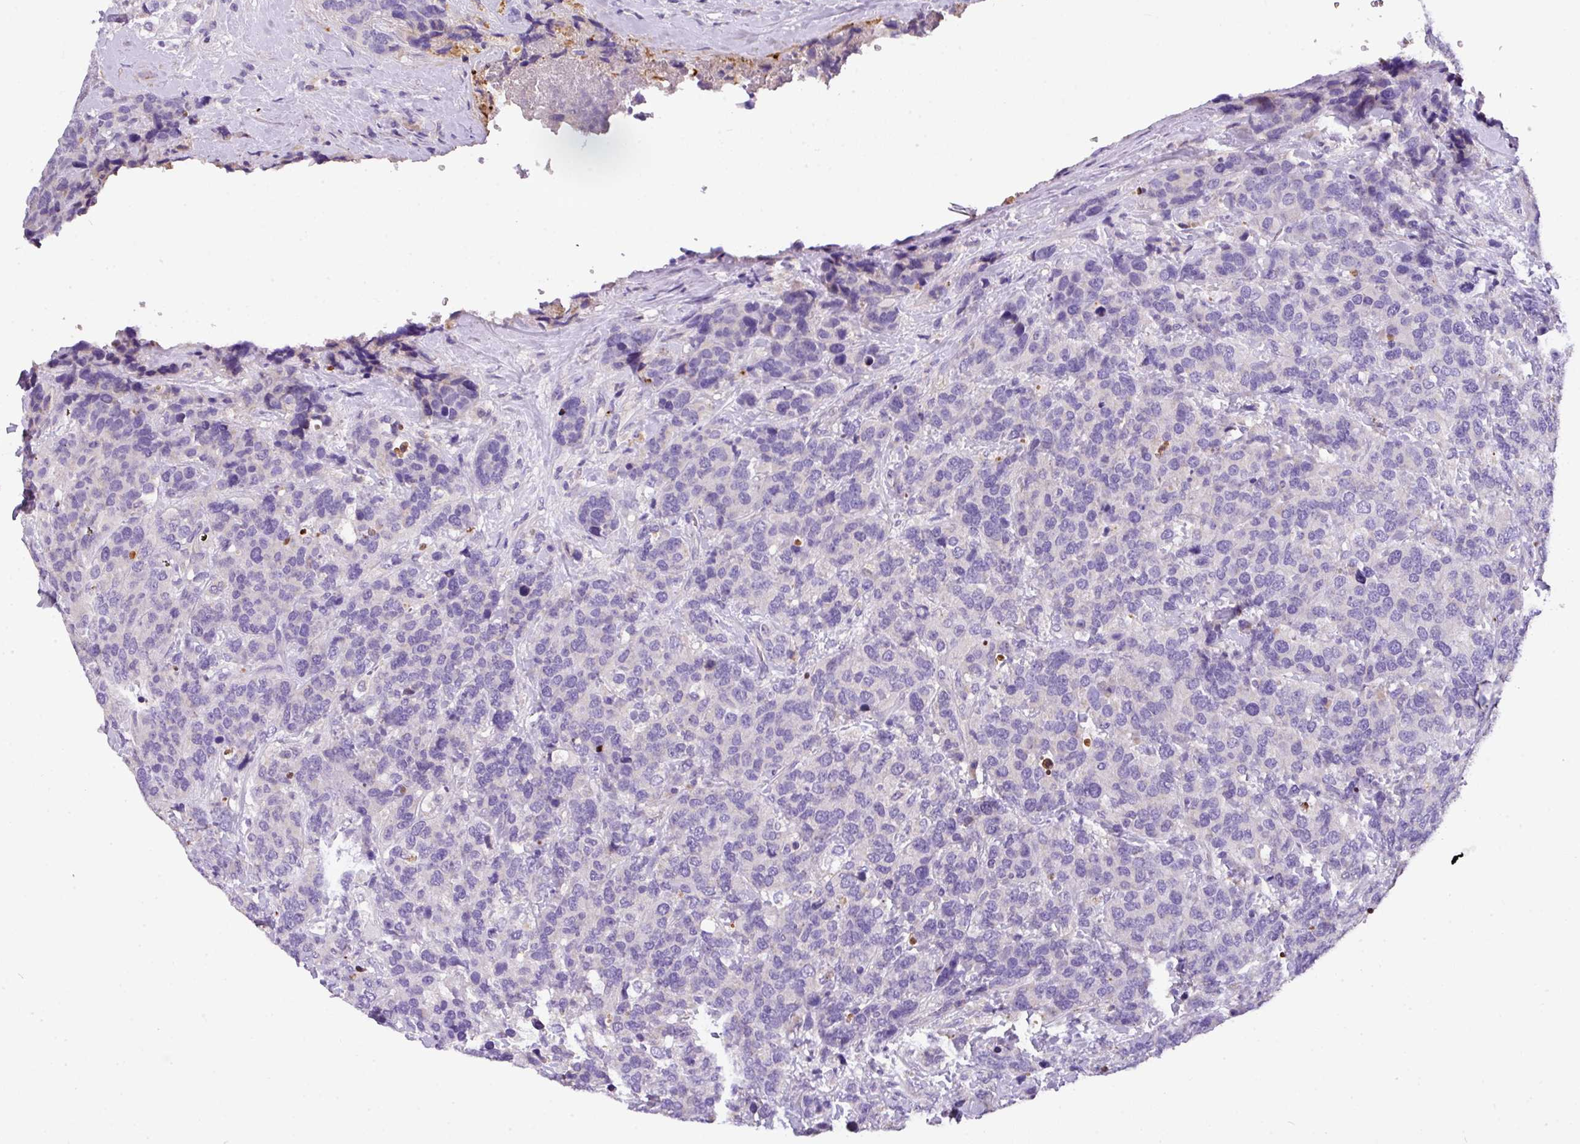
{"staining": {"intensity": "negative", "quantity": "none", "location": "none"}, "tissue": "breast cancer", "cell_type": "Tumor cells", "image_type": "cancer", "snomed": [{"axis": "morphology", "description": "Lobular carcinoma"}, {"axis": "topography", "description": "Breast"}], "caption": "High power microscopy image of an immunohistochemistry (IHC) histopathology image of breast cancer (lobular carcinoma), revealing no significant expression in tumor cells.", "gene": "ANXA2R", "patient": {"sex": "female", "age": 59}}